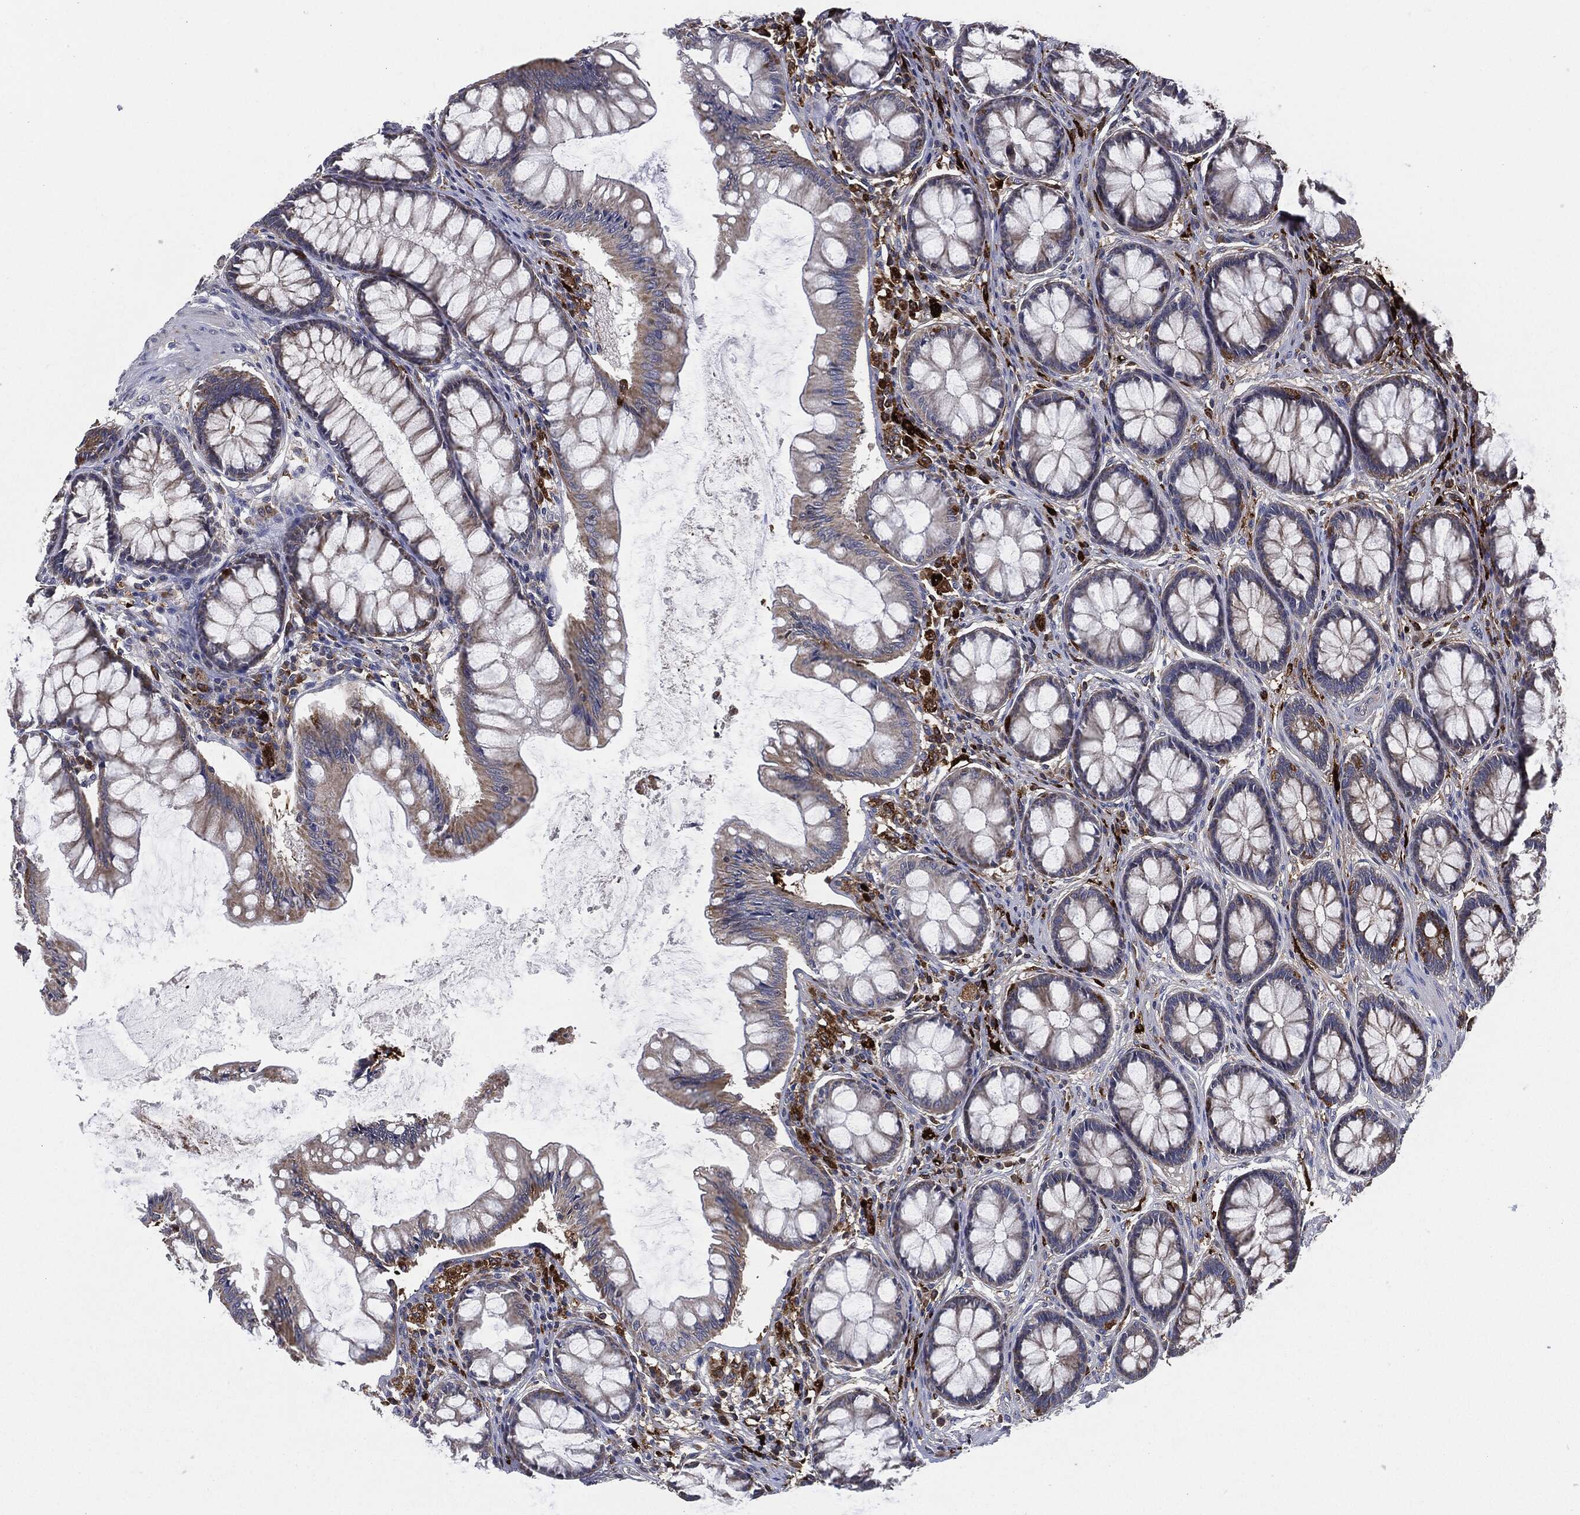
{"staining": {"intensity": "negative", "quantity": "none", "location": "none"}, "tissue": "colon", "cell_type": "Endothelial cells", "image_type": "normal", "snomed": [{"axis": "morphology", "description": "Normal tissue, NOS"}, {"axis": "topography", "description": "Colon"}], "caption": "Immunohistochemistry photomicrograph of unremarkable colon: colon stained with DAB shows no significant protein staining in endothelial cells. (DAB immunohistochemistry, high magnification).", "gene": "TMEM11", "patient": {"sex": "female", "age": 65}}